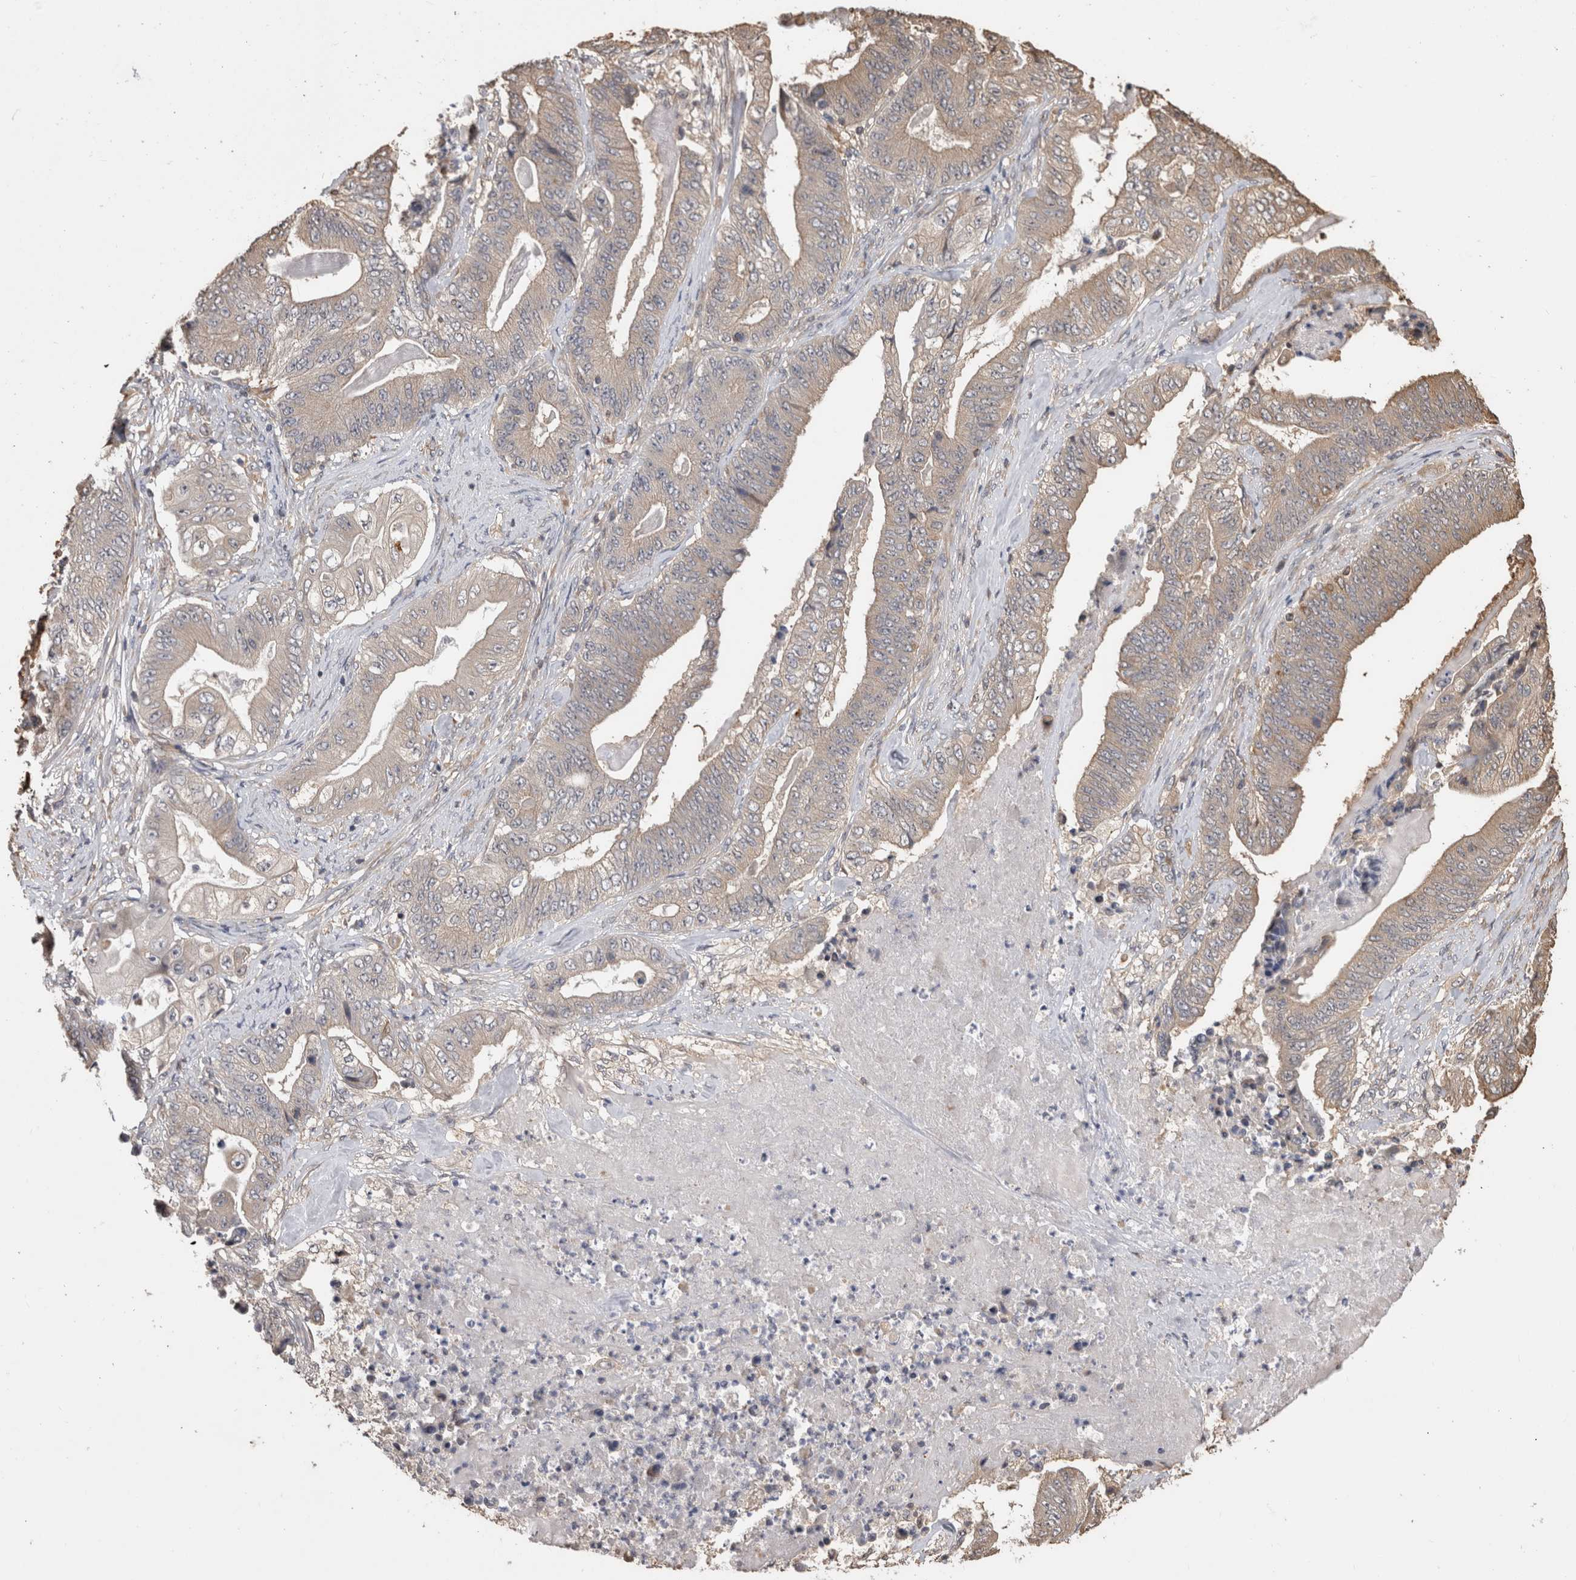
{"staining": {"intensity": "weak", "quantity": "25%-75%", "location": "cytoplasmic/membranous"}, "tissue": "stomach cancer", "cell_type": "Tumor cells", "image_type": "cancer", "snomed": [{"axis": "morphology", "description": "Adenocarcinoma, NOS"}, {"axis": "topography", "description": "Stomach"}], "caption": "Human stomach cancer (adenocarcinoma) stained with a protein marker exhibits weak staining in tumor cells.", "gene": "CLIP1", "patient": {"sex": "female", "age": 73}}